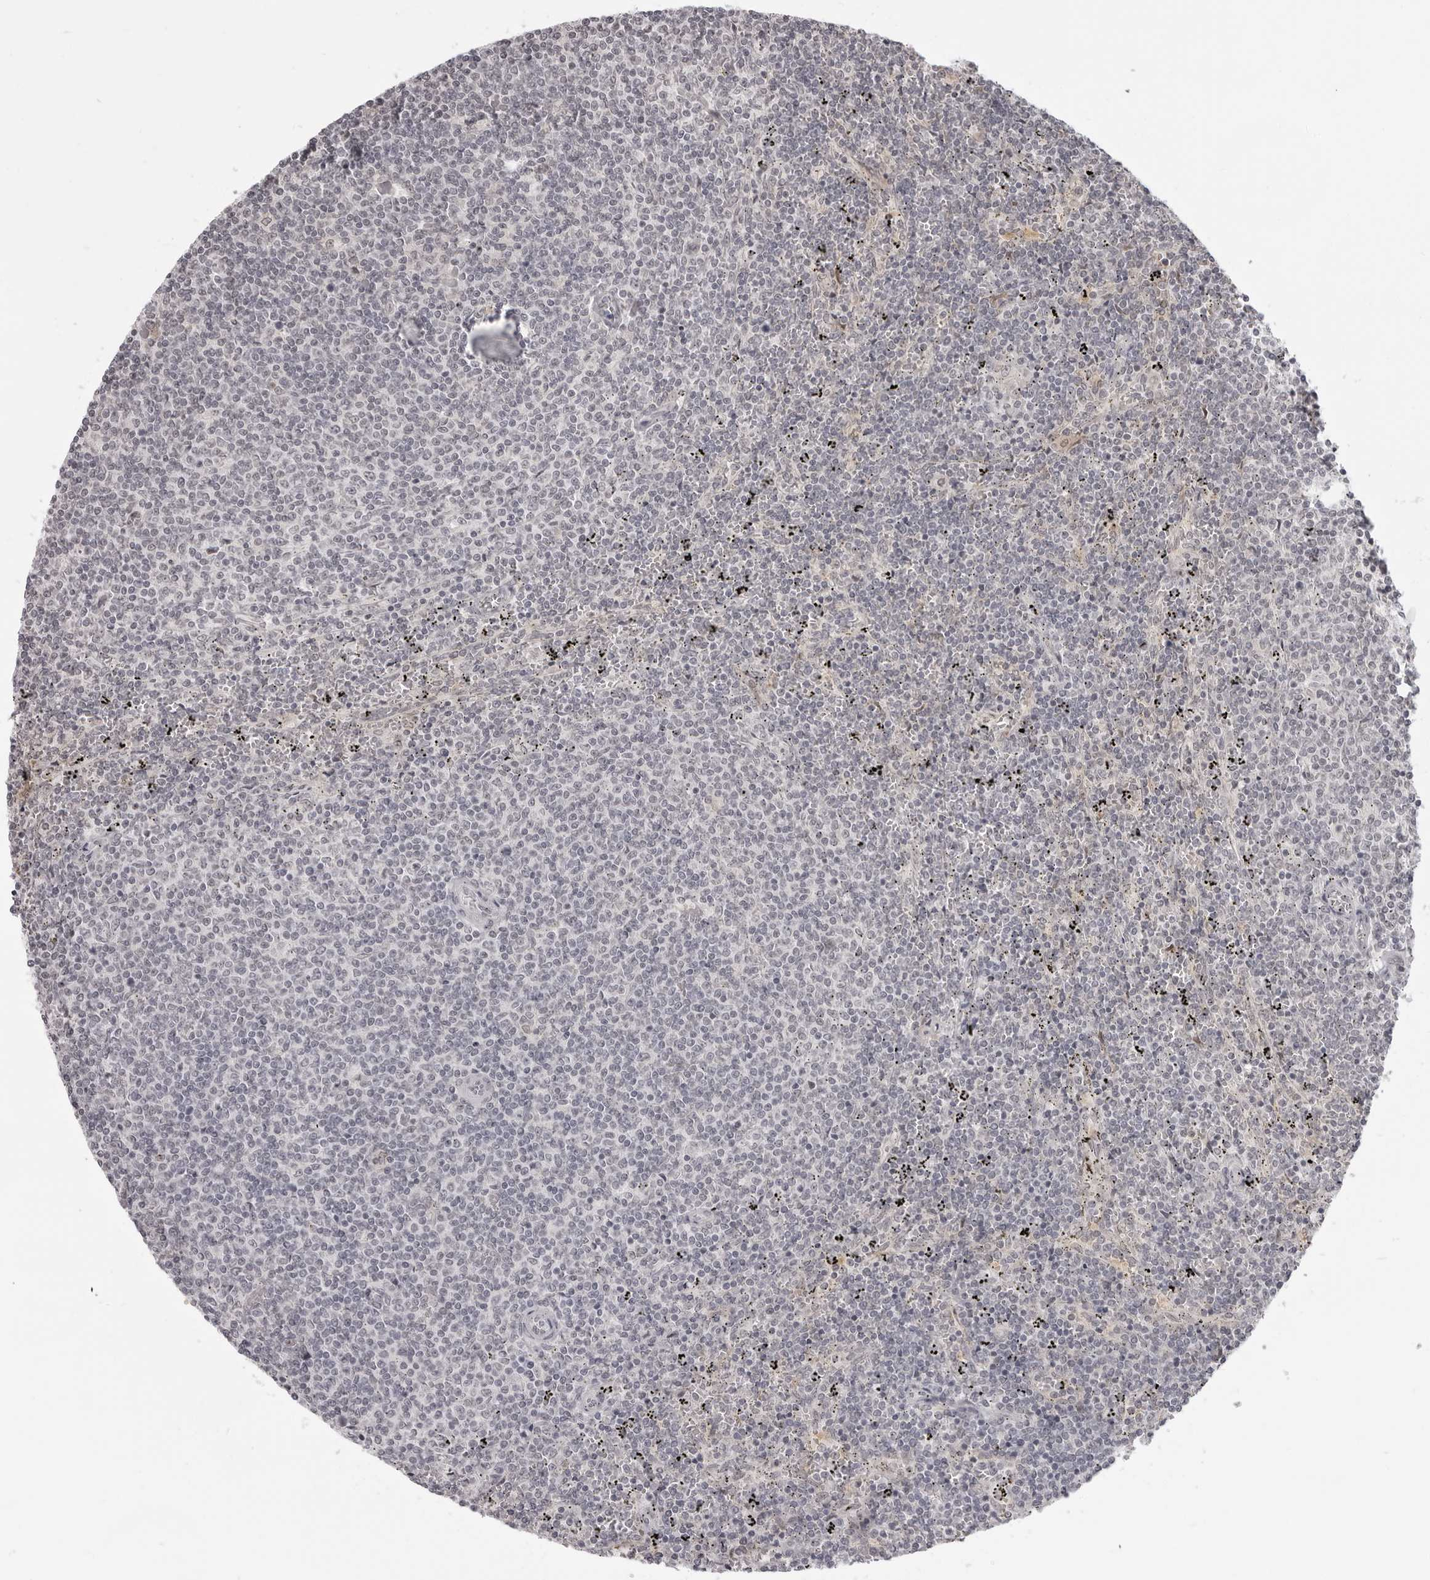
{"staining": {"intensity": "negative", "quantity": "none", "location": "none"}, "tissue": "lymphoma", "cell_type": "Tumor cells", "image_type": "cancer", "snomed": [{"axis": "morphology", "description": "Malignant lymphoma, non-Hodgkin's type, Low grade"}, {"axis": "topography", "description": "Spleen"}], "caption": "The histopathology image exhibits no staining of tumor cells in low-grade malignant lymphoma, non-Hodgkin's type. (DAB (3,3'-diaminobenzidine) immunohistochemistry visualized using brightfield microscopy, high magnification).", "gene": "SRGAP2", "patient": {"sex": "female", "age": 50}}